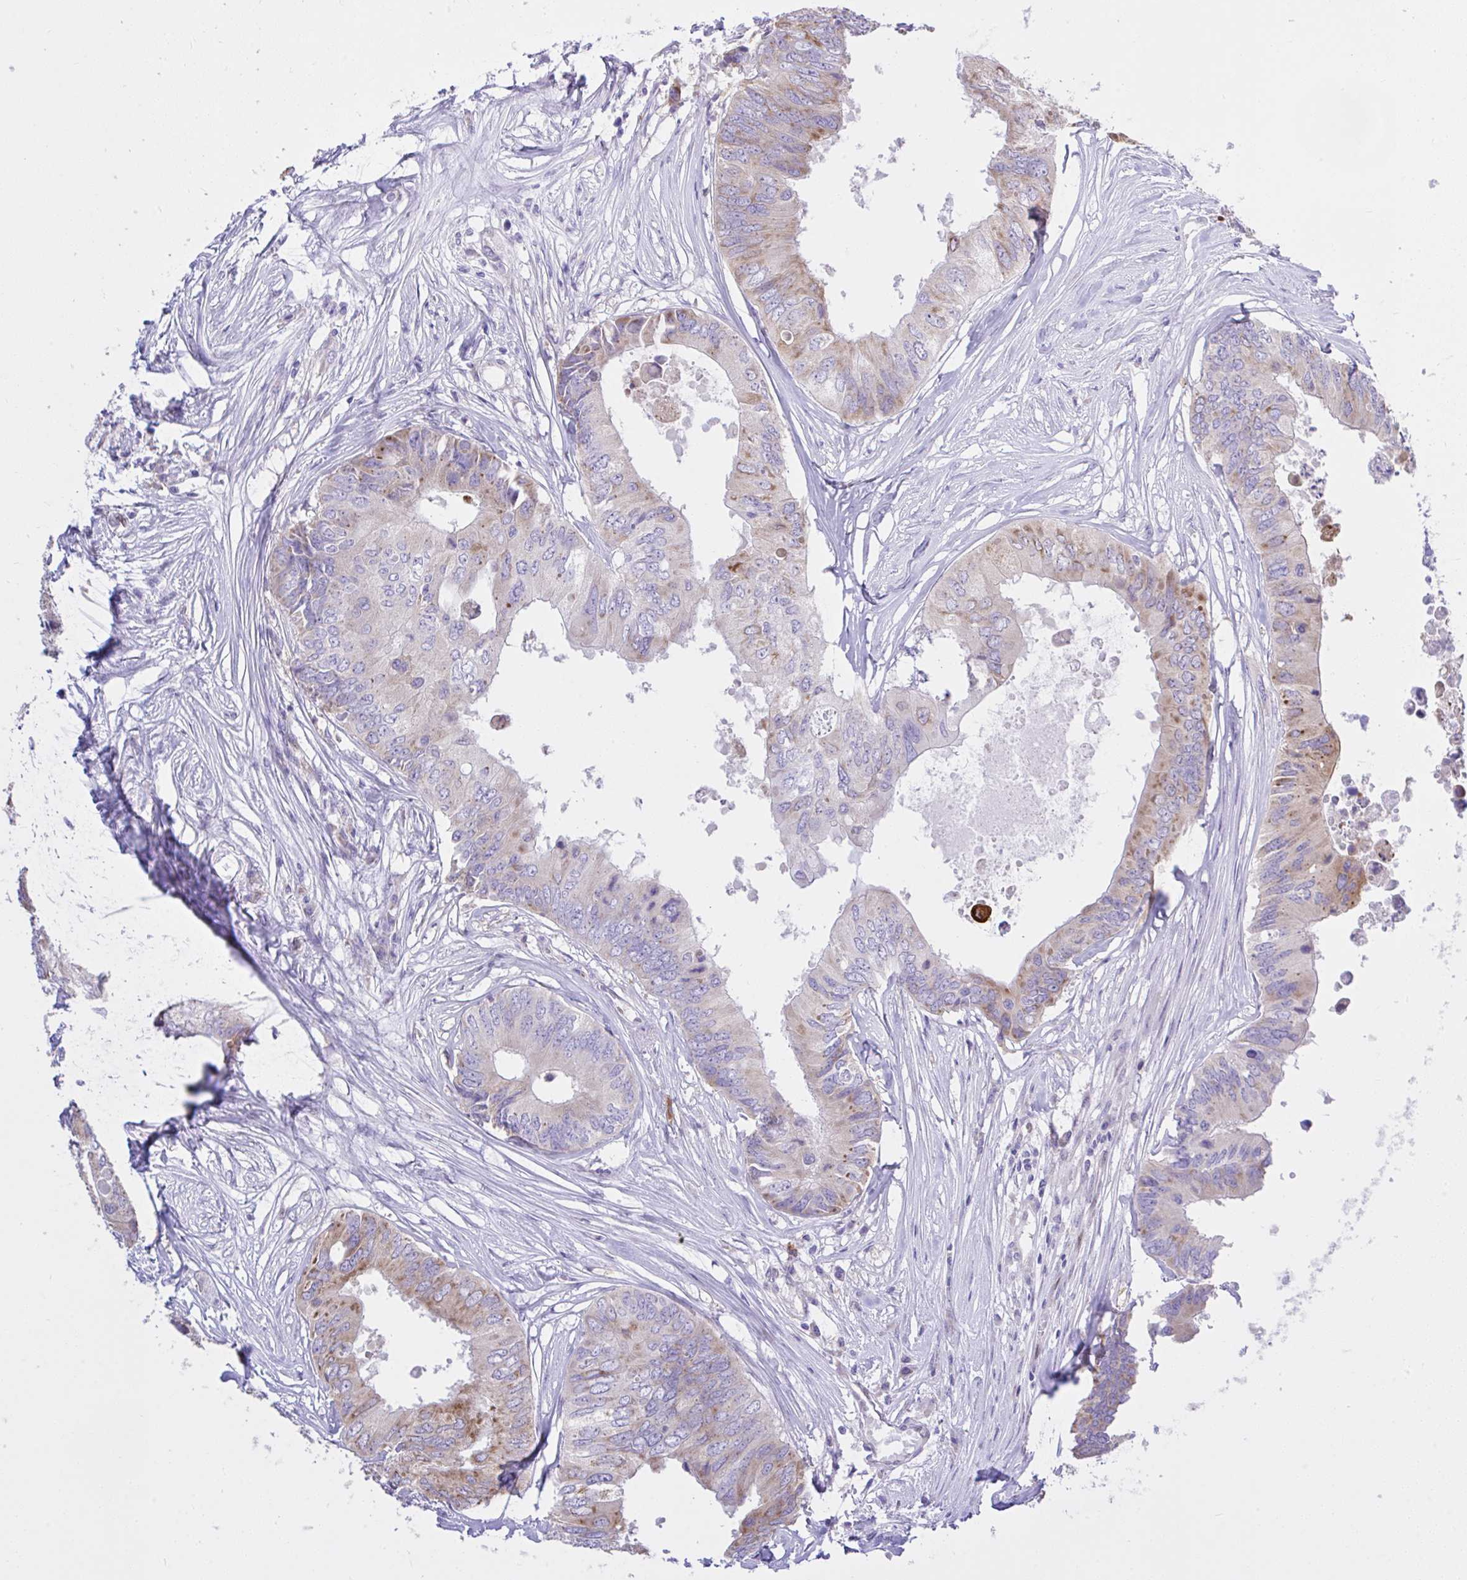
{"staining": {"intensity": "moderate", "quantity": "<25%", "location": "cytoplasmic/membranous"}, "tissue": "colorectal cancer", "cell_type": "Tumor cells", "image_type": "cancer", "snomed": [{"axis": "morphology", "description": "Adenocarcinoma, NOS"}, {"axis": "topography", "description": "Colon"}], "caption": "Protein expression analysis of human adenocarcinoma (colorectal) reveals moderate cytoplasmic/membranous positivity in about <25% of tumor cells.", "gene": "EEF1A2", "patient": {"sex": "male", "age": 71}}